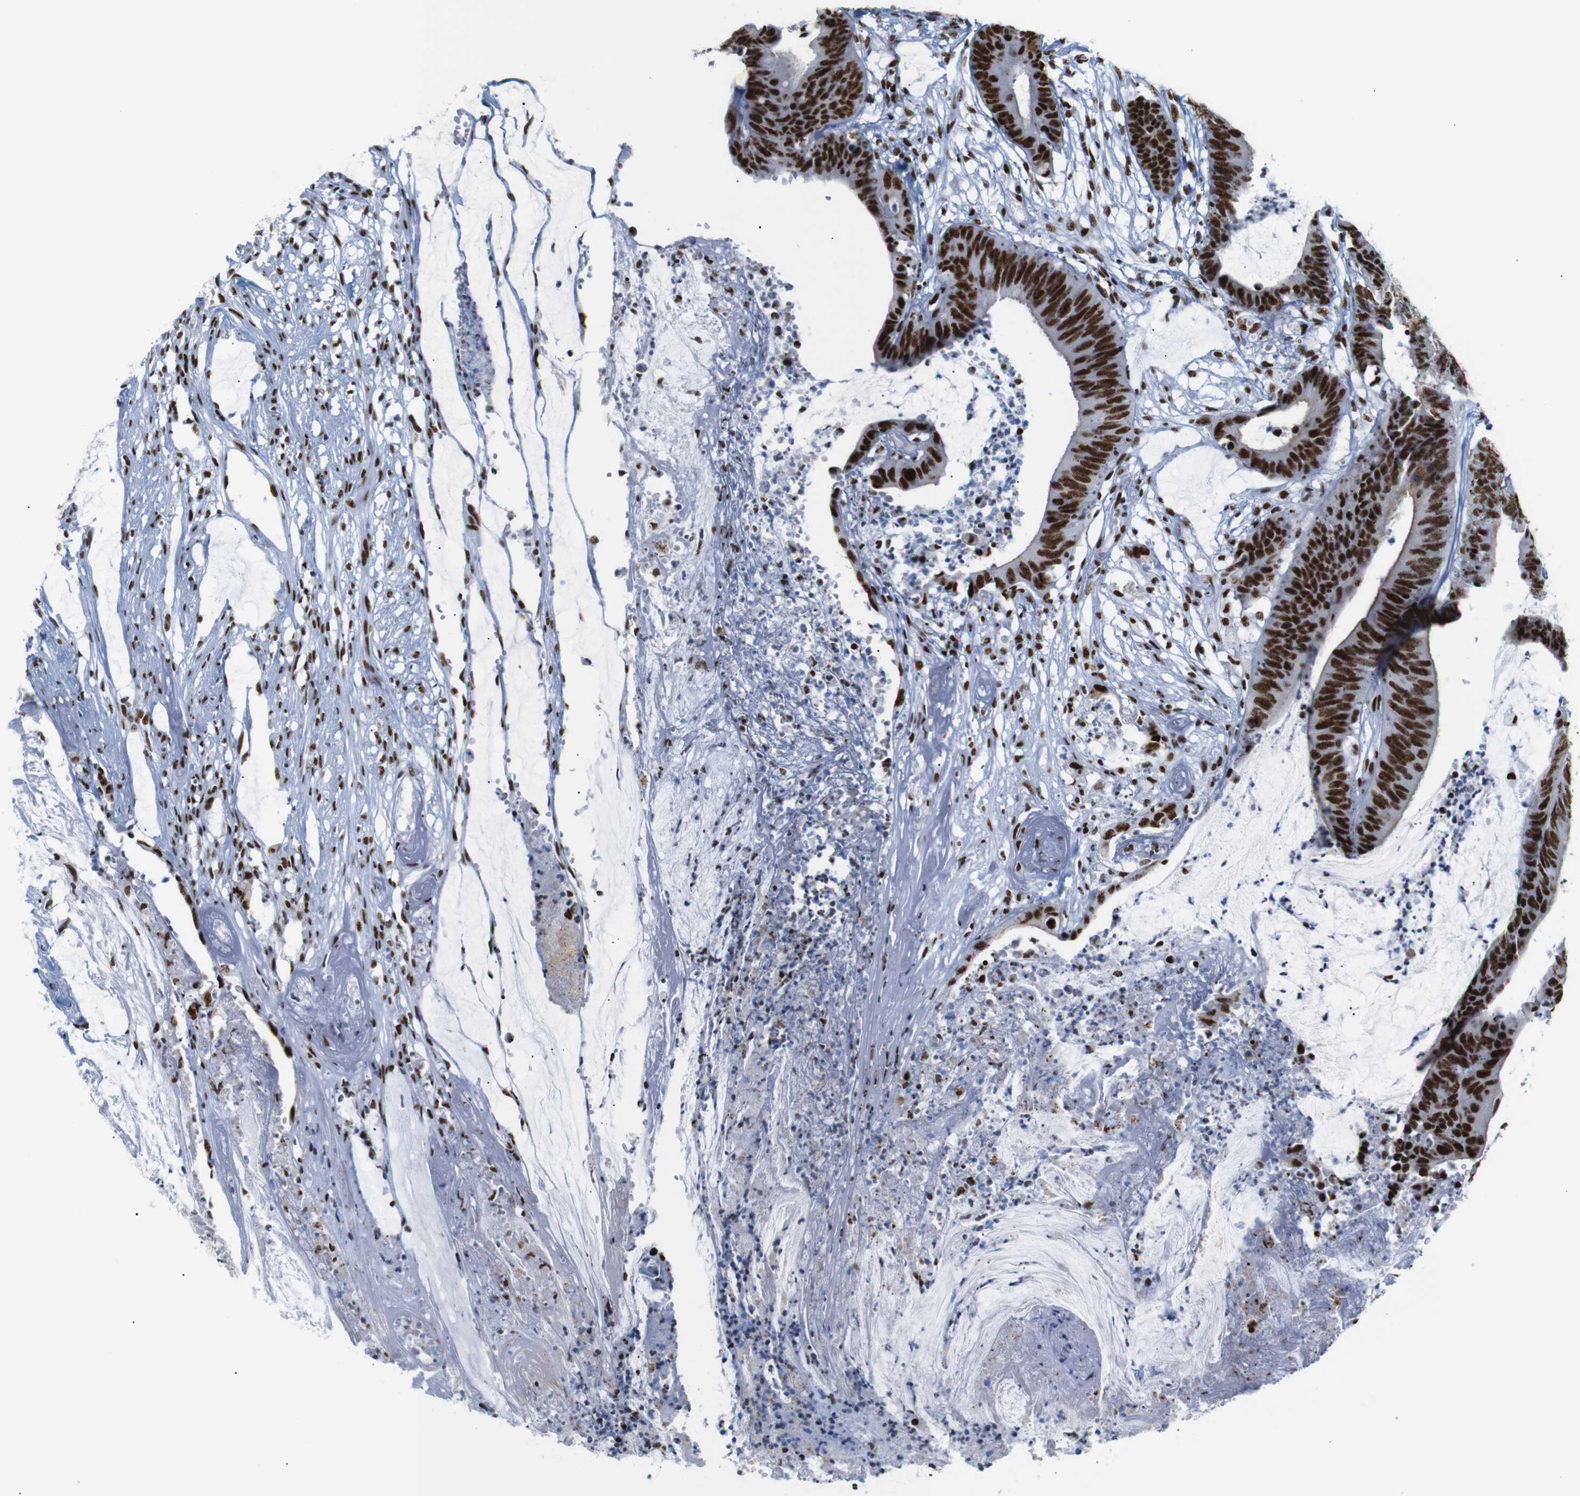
{"staining": {"intensity": "strong", "quantity": ">75%", "location": "nuclear"}, "tissue": "colorectal cancer", "cell_type": "Tumor cells", "image_type": "cancer", "snomed": [{"axis": "morphology", "description": "Adenocarcinoma, NOS"}, {"axis": "topography", "description": "Rectum"}], "caption": "A photomicrograph showing strong nuclear positivity in about >75% of tumor cells in colorectal adenocarcinoma, as visualized by brown immunohistochemical staining.", "gene": "TRA2B", "patient": {"sex": "female", "age": 66}}